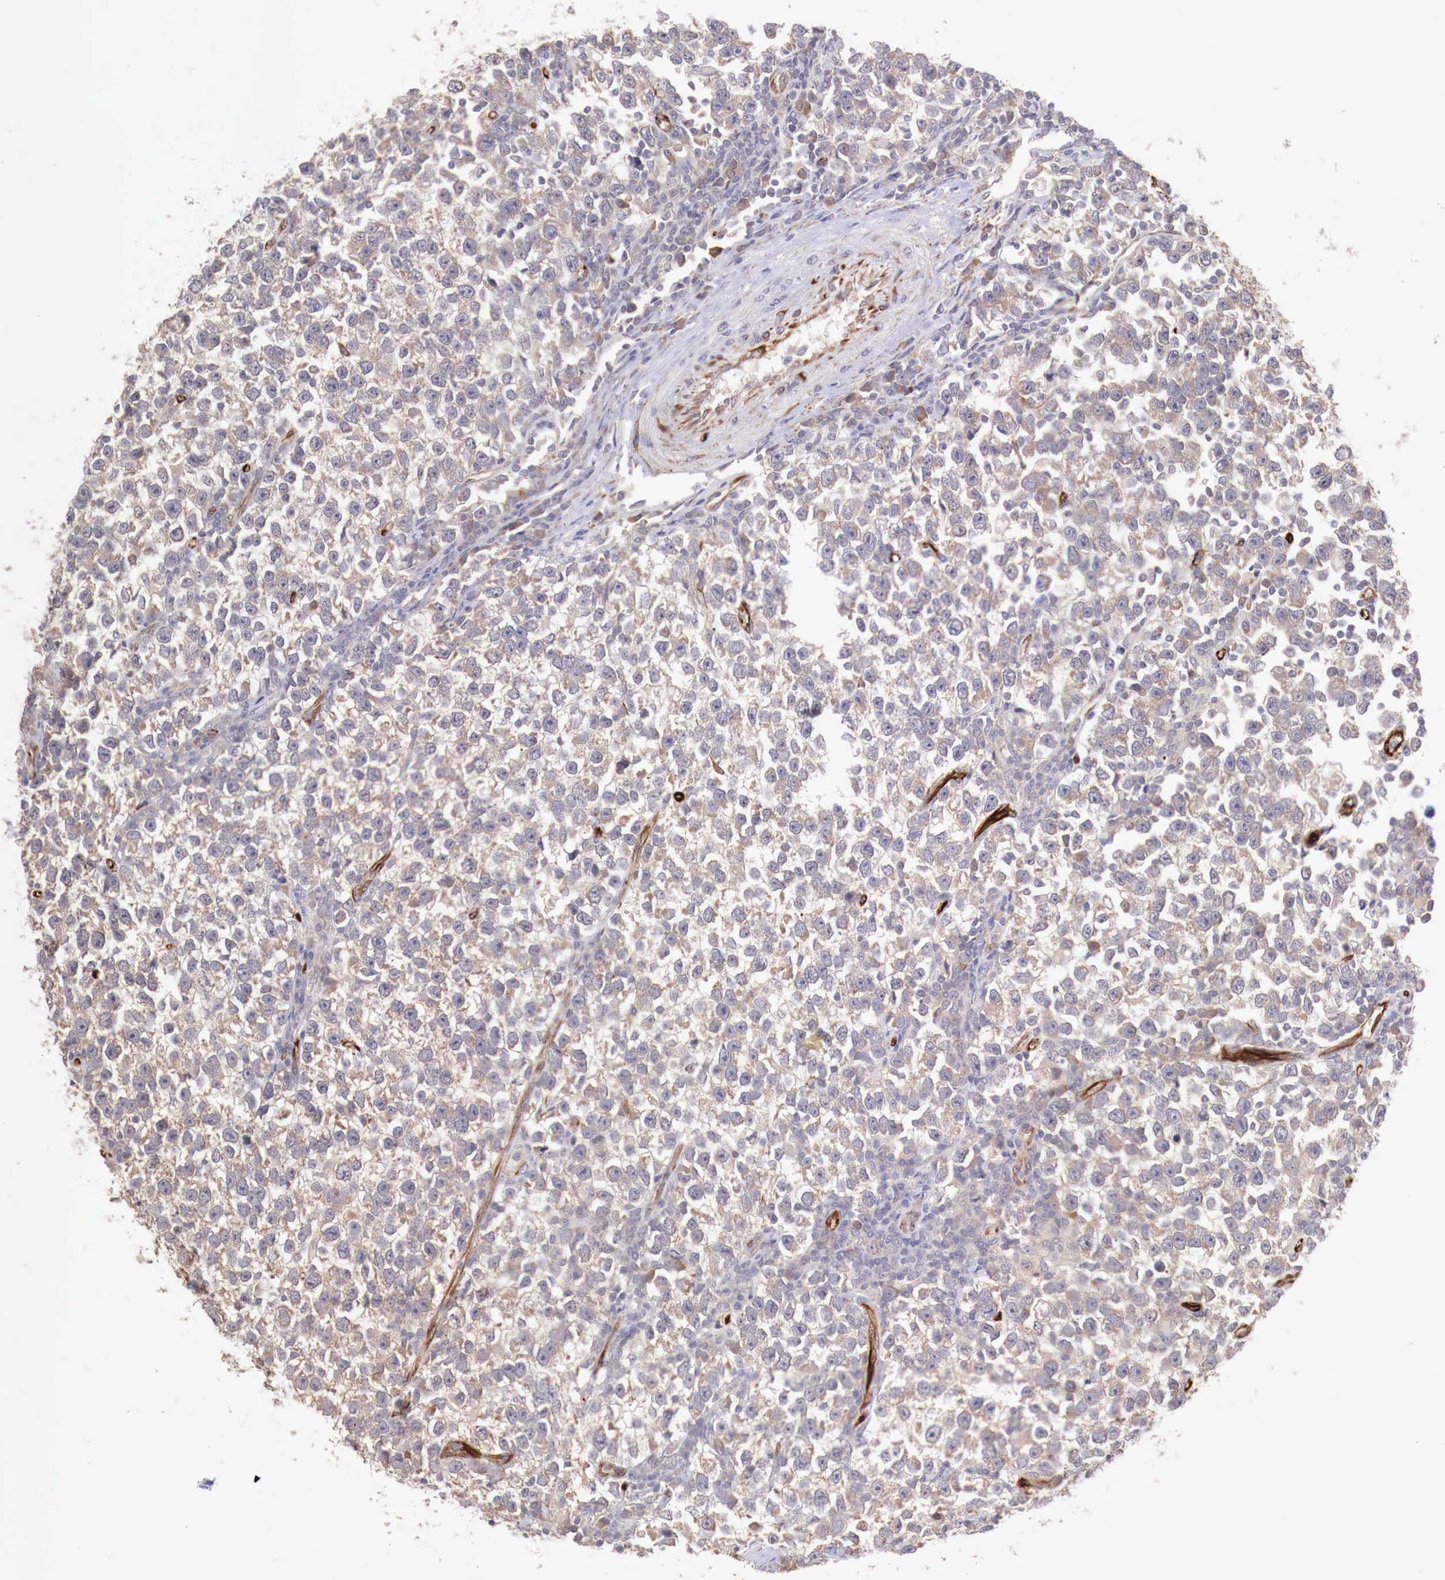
{"staining": {"intensity": "negative", "quantity": "none", "location": "none"}, "tissue": "testis cancer", "cell_type": "Tumor cells", "image_type": "cancer", "snomed": [{"axis": "morphology", "description": "Seminoma, NOS"}, {"axis": "topography", "description": "Testis"}], "caption": "High magnification brightfield microscopy of testis cancer stained with DAB (3,3'-diaminobenzidine) (brown) and counterstained with hematoxylin (blue): tumor cells show no significant staining. (Stains: DAB IHC with hematoxylin counter stain, Microscopy: brightfield microscopy at high magnification).", "gene": "WT1", "patient": {"sex": "male", "age": 43}}